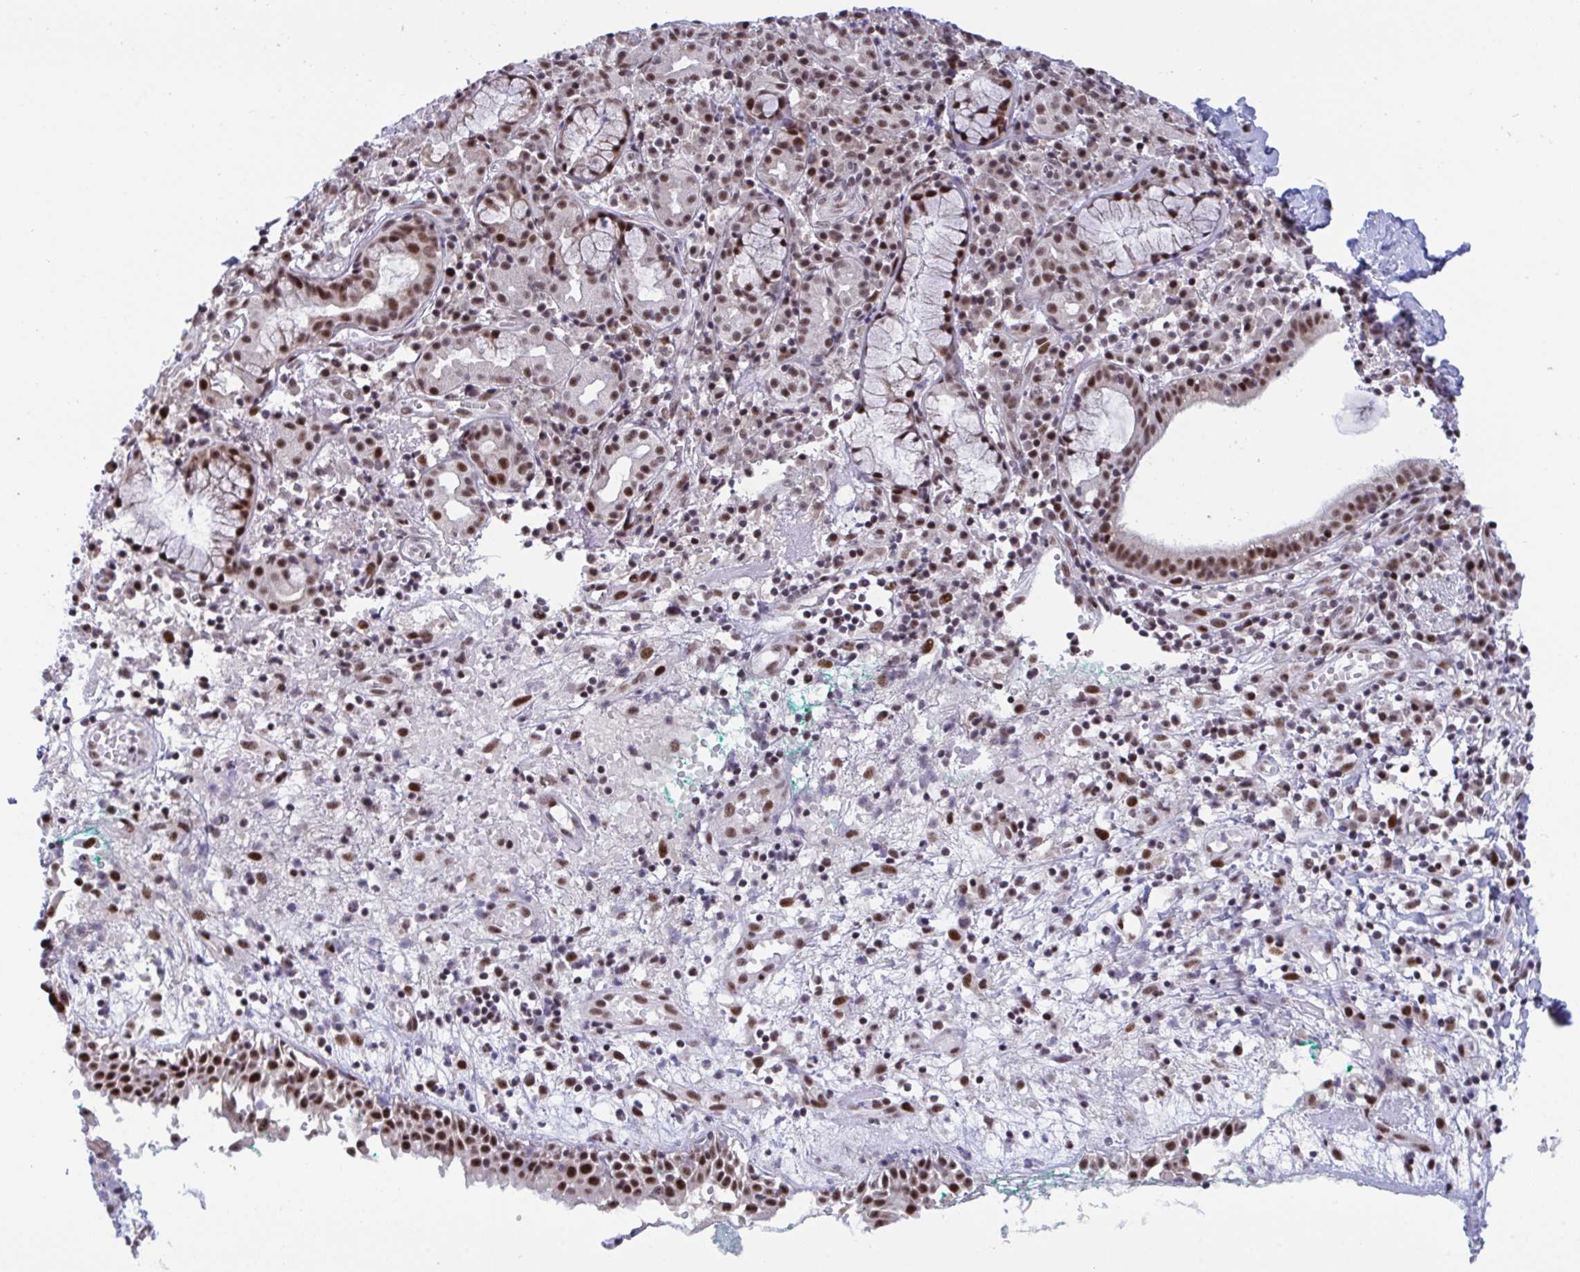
{"staining": {"intensity": "strong", "quantity": ">75%", "location": "nuclear"}, "tissue": "nasopharynx", "cell_type": "Respiratory epithelial cells", "image_type": "normal", "snomed": [{"axis": "morphology", "description": "Normal tissue, NOS"}, {"axis": "morphology", "description": "Basal cell carcinoma"}, {"axis": "topography", "description": "Cartilage tissue"}, {"axis": "topography", "description": "Nasopharynx"}, {"axis": "topography", "description": "Oral tissue"}], "caption": "Nasopharynx stained with DAB immunohistochemistry demonstrates high levels of strong nuclear staining in approximately >75% of respiratory epithelial cells.", "gene": "WBP11", "patient": {"sex": "female", "age": 77}}